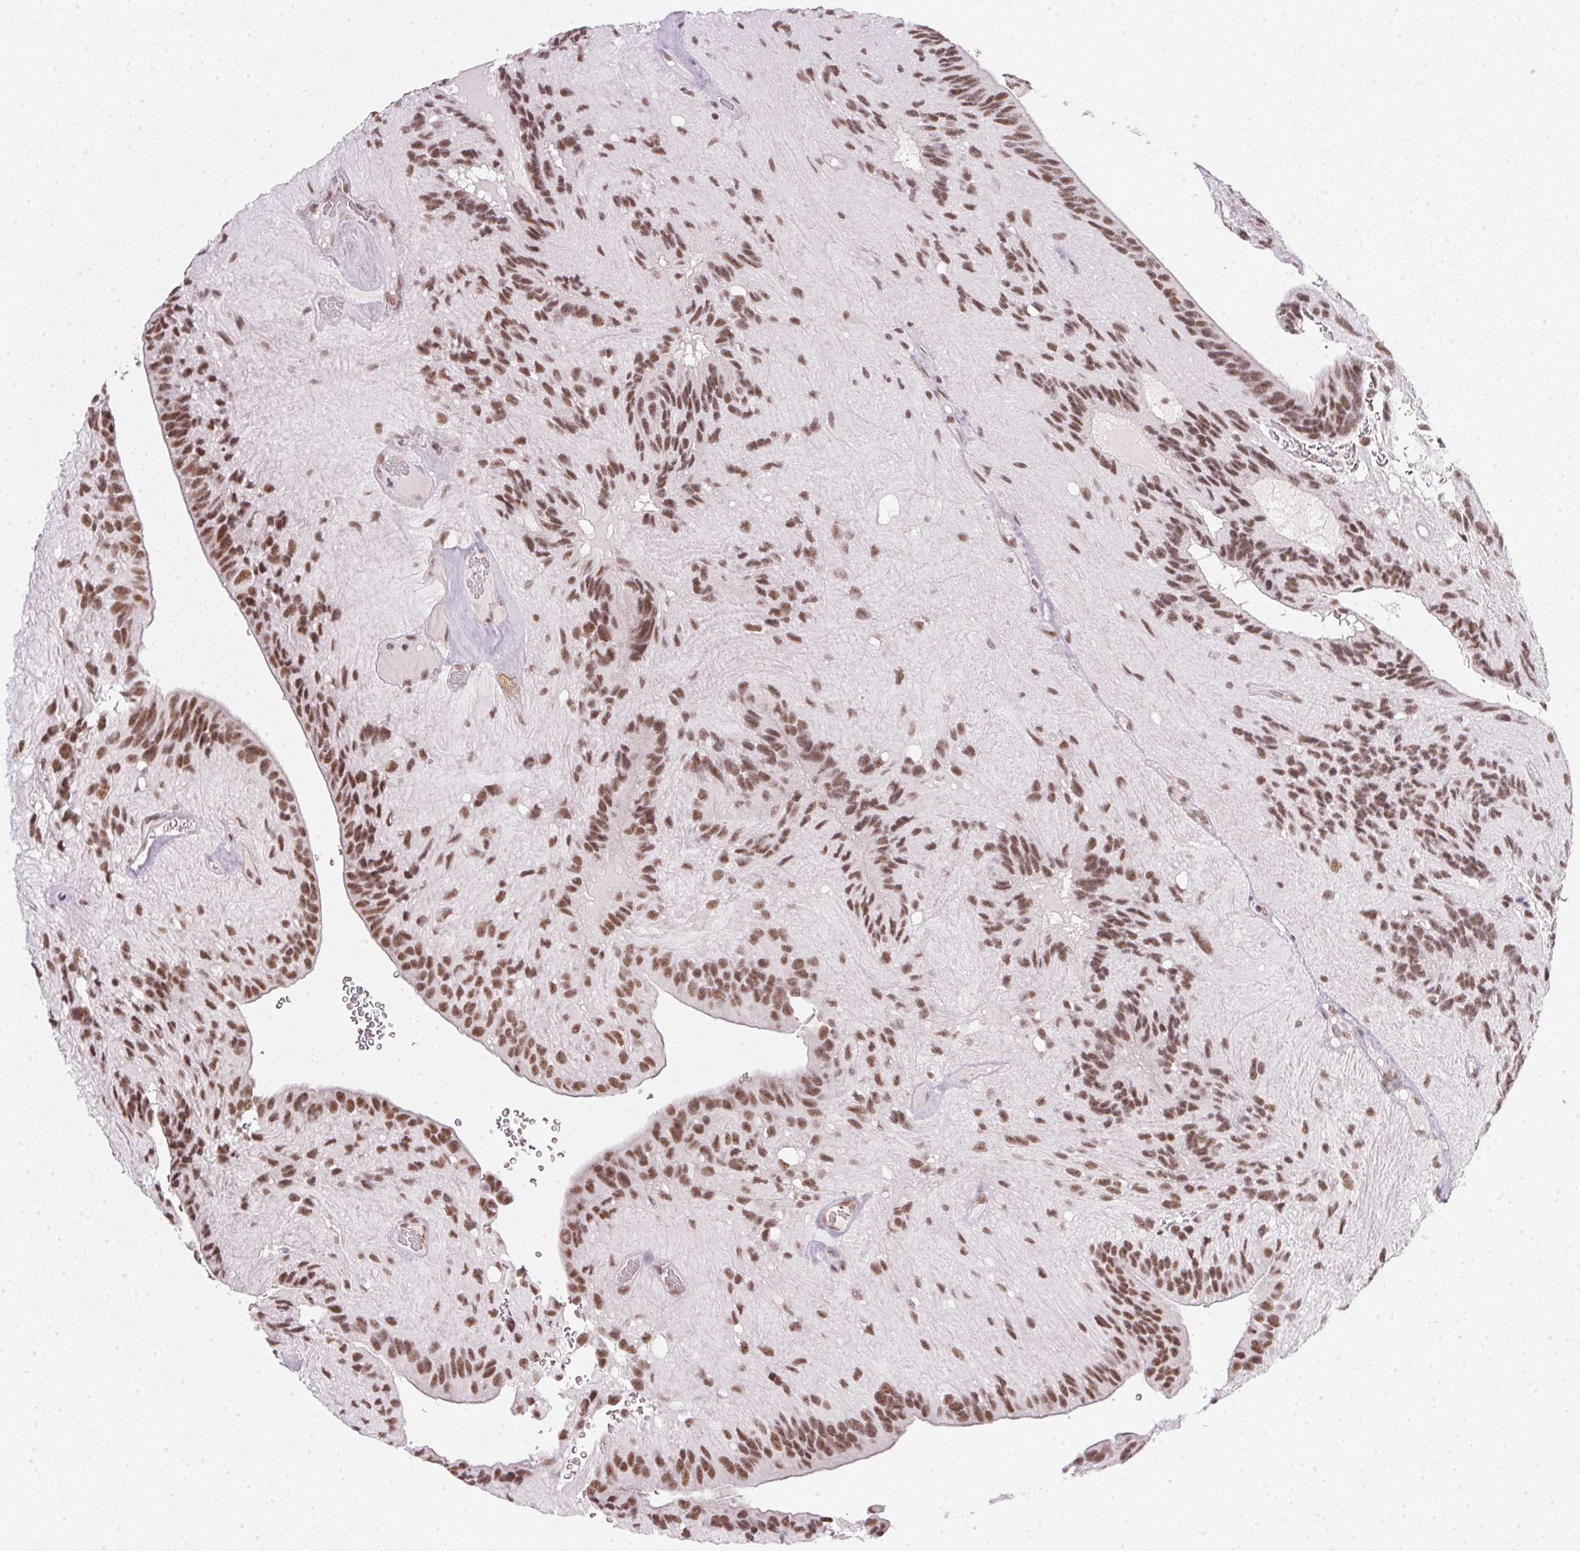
{"staining": {"intensity": "strong", "quantity": ">75%", "location": "nuclear"}, "tissue": "glioma", "cell_type": "Tumor cells", "image_type": "cancer", "snomed": [{"axis": "morphology", "description": "Glioma, malignant, Low grade"}, {"axis": "topography", "description": "Brain"}], "caption": "An immunohistochemistry micrograph of tumor tissue is shown. Protein staining in brown shows strong nuclear positivity in glioma within tumor cells.", "gene": "SRSF7", "patient": {"sex": "male", "age": 31}}